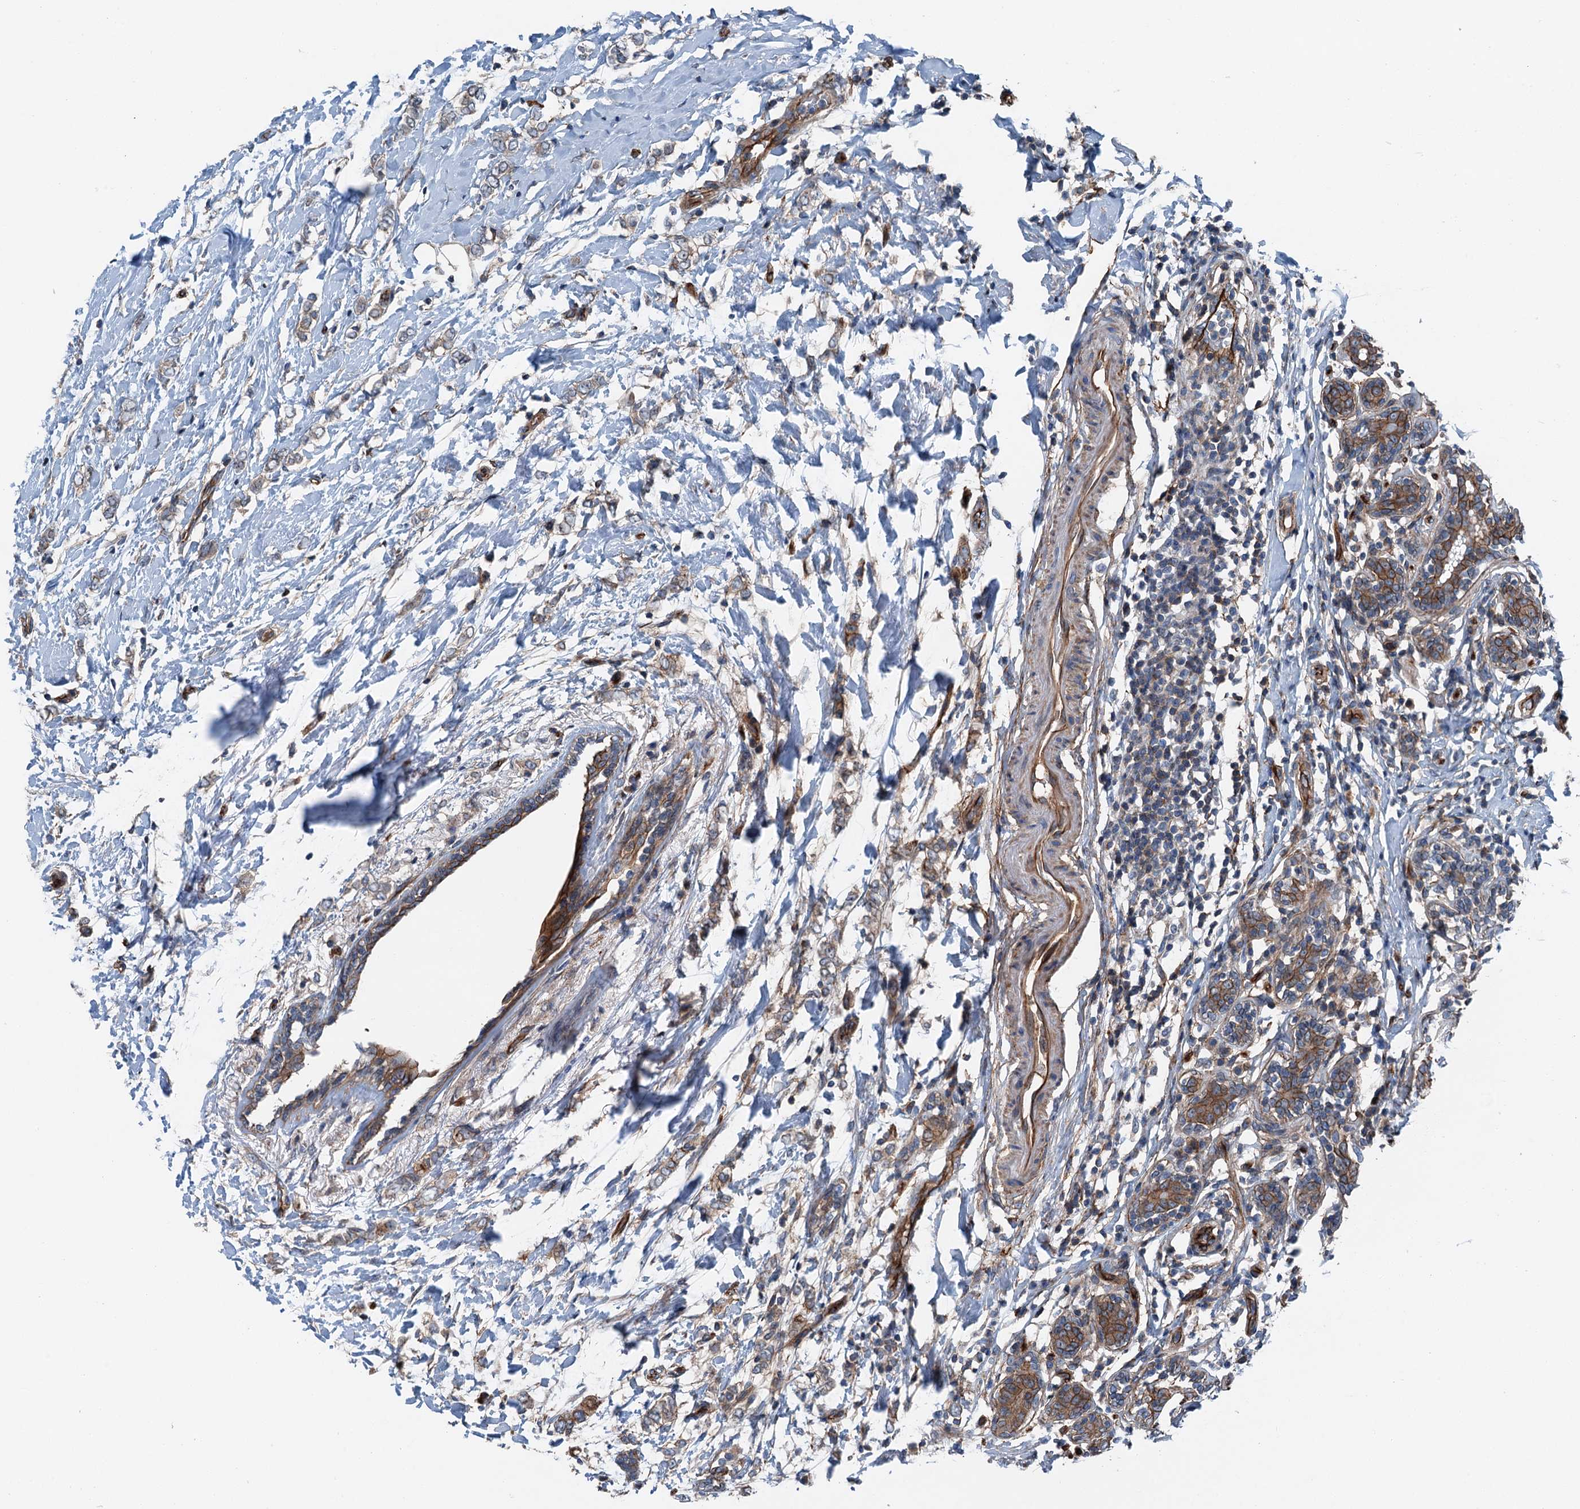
{"staining": {"intensity": "moderate", "quantity": "<25%", "location": "cytoplasmic/membranous"}, "tissue": "breast cancer", "cell_type": "Tumor cells", "image_type": "cancer", "snomed": [{"axis": "morphology", "description": "Normal tissue, NOS"}, {"axis": "morphology", "description": "Lobular carcinoma"}, {"axis": "topography", "description": "Breast"}], "caption": "Protein staining exhibits moderate cytoplasmic/membranous positivity in about <25% of tumor cells in breast cancer (lobular carcinoma). The staining was performed using DAB to visualize the protein expression in brown, while the nuclei were stained in blue with hematoxylin (Magnification: 20x).", "gene": "NMRAL1", "patient": {"sex": "female", "age": 47}}